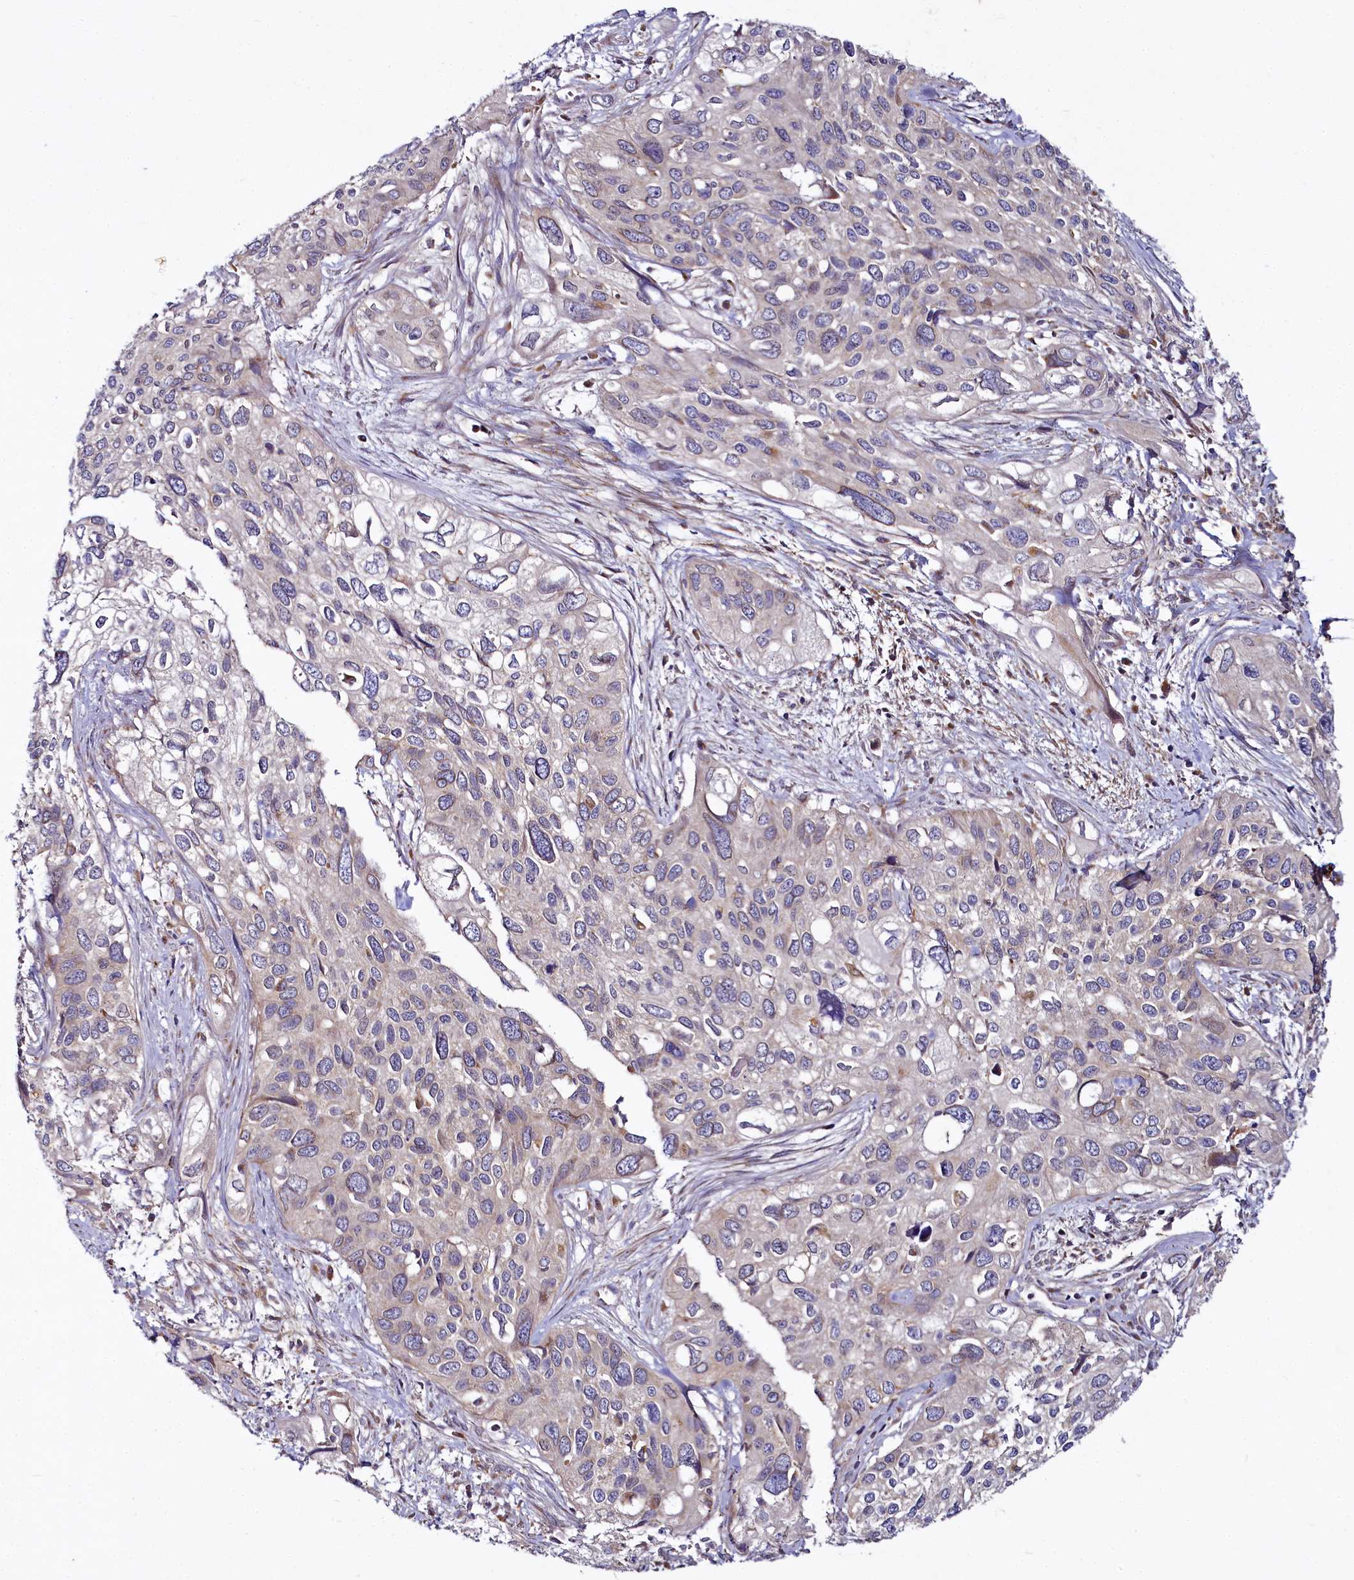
{"staining": {"intensity": "negative", "quantity": "none", "location": "none"}, "tissue": "cervical cancer", "cell_type": "Tumor cells", "image_type": "cancer", "snomed": [{"axis": "morphology", "description": "Squamous cell carcinoma, NOS"}, {"axis": "topography", "description": "Cervix"}], "caption": "A high-resolution photomicrograph shows immunohistochemistry staining of cervical cancer (squamous cell carcinoma), which reveals no significant positivity in tumor cells. (DAB immunohistochemistry (IHC) visualized using brightfield microscopy, high magnification).", "gene": "ADCY2", "patient": {"sex": "female", "age": 55}}